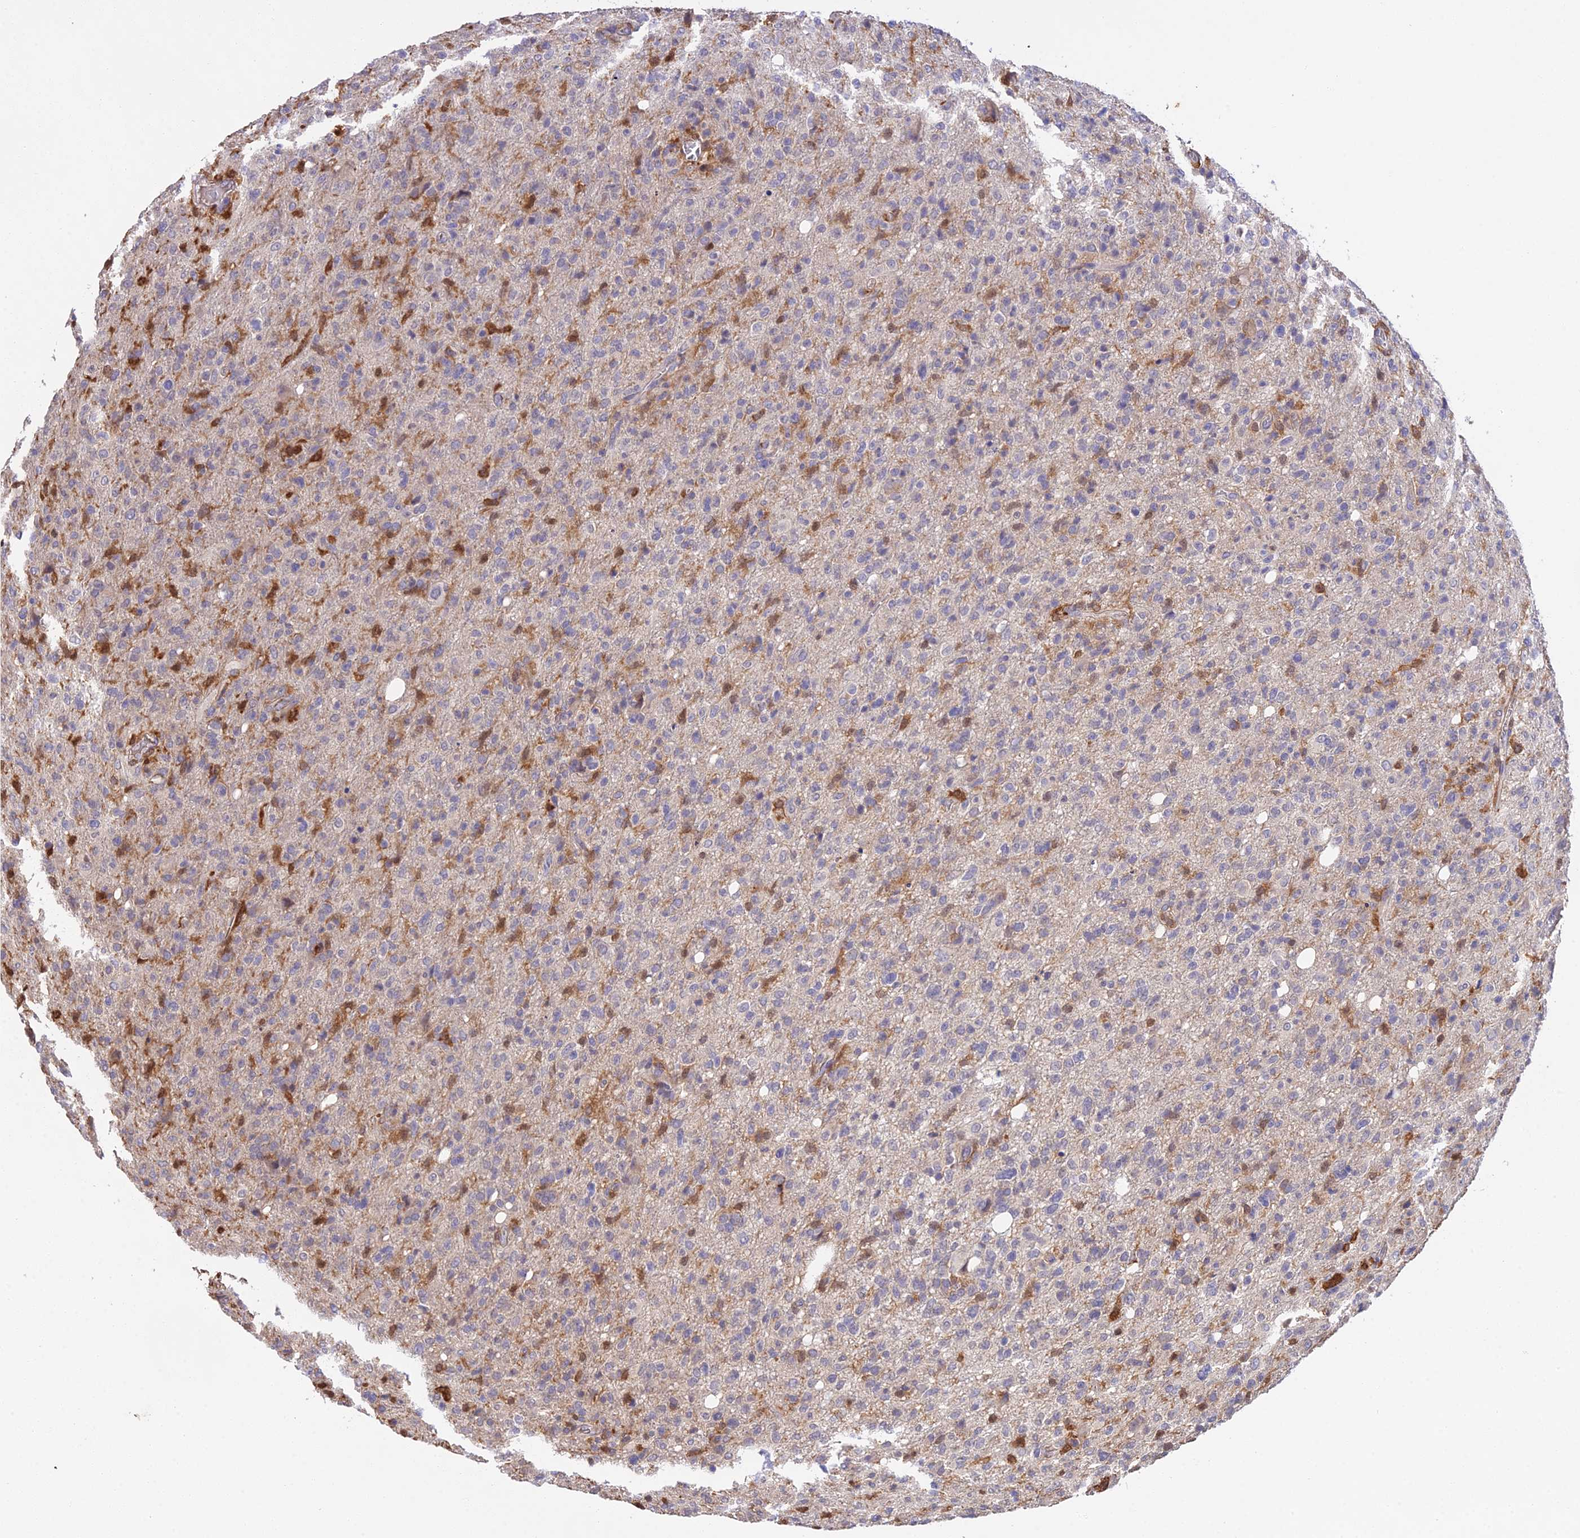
{"staining": {"intensity": "negative", "quantity": "none", "location": "none"}, "tissue": "glioma", "cell_type": "Tumor cells", "image_type": "cancer", "snomed": [{"axis": "morphology", "description": "Glioma, malignant, High grade"}, {"axis": "topography", "description": "Brain"}], "caption": "Human malignant high-grade glioma stained for a protein using IHC exhibits no staining in tumor cells.", "gene": "FBP1", "patient": {"sex": "female", "age": 57}}